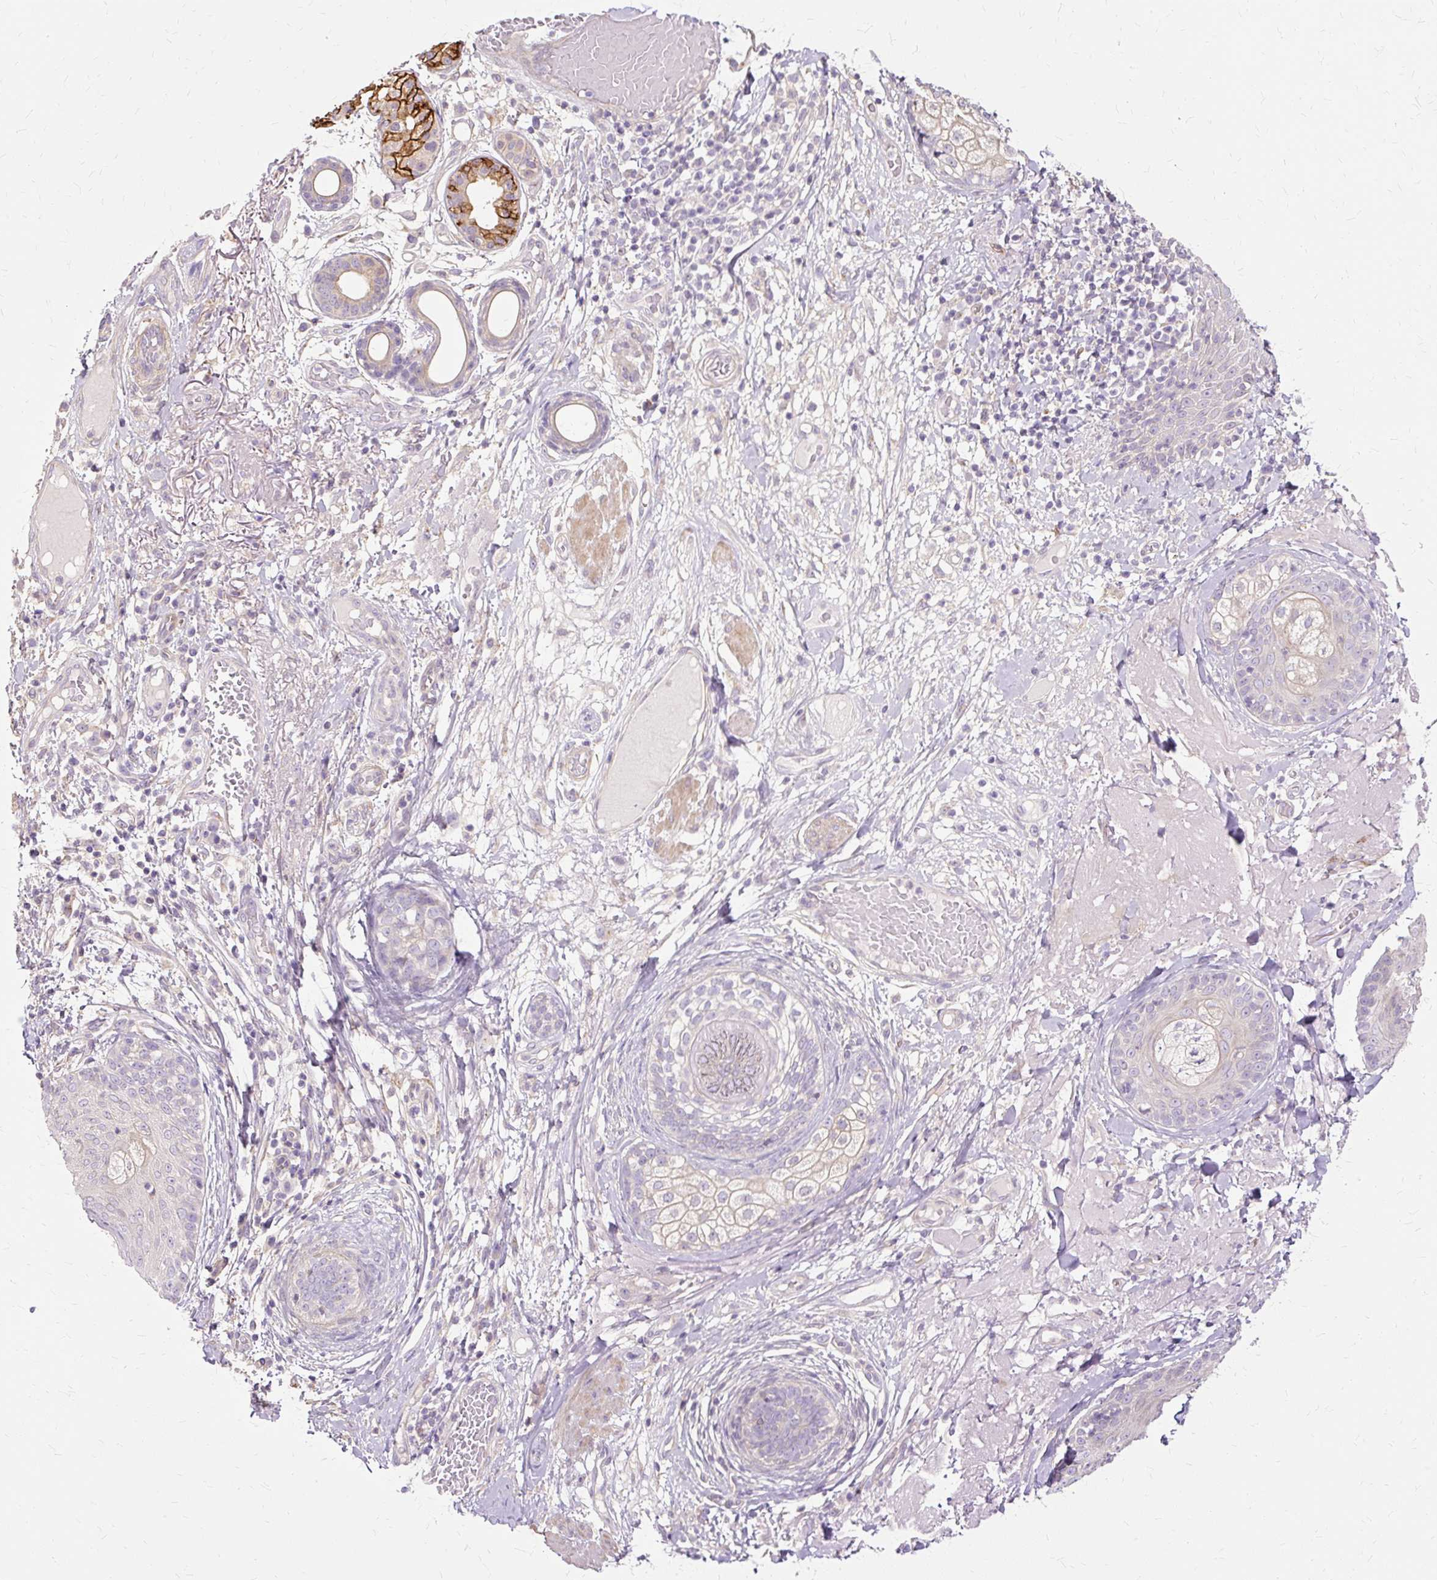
{"staining": {"intensity": "negative", "quantity": "none", "location": "none"}, "tissue": "skin cancer", "cell_type": "Tumor cells", "image_type": "cancer", "snomed": [{"axis": "morphology", "description": "Squamous cell carcinoma, NOS"}, {"axis": "topography", "description": "Skin"}], "caption": "DAB (3,3'-diaminobenzidine) immunohistochemical staining of squamous cell carcinoma (skin) demonstrates no significant staining in tumor cells.", "gene": "TSPAN8", "patient": {"sex": "female", "age": 88}}